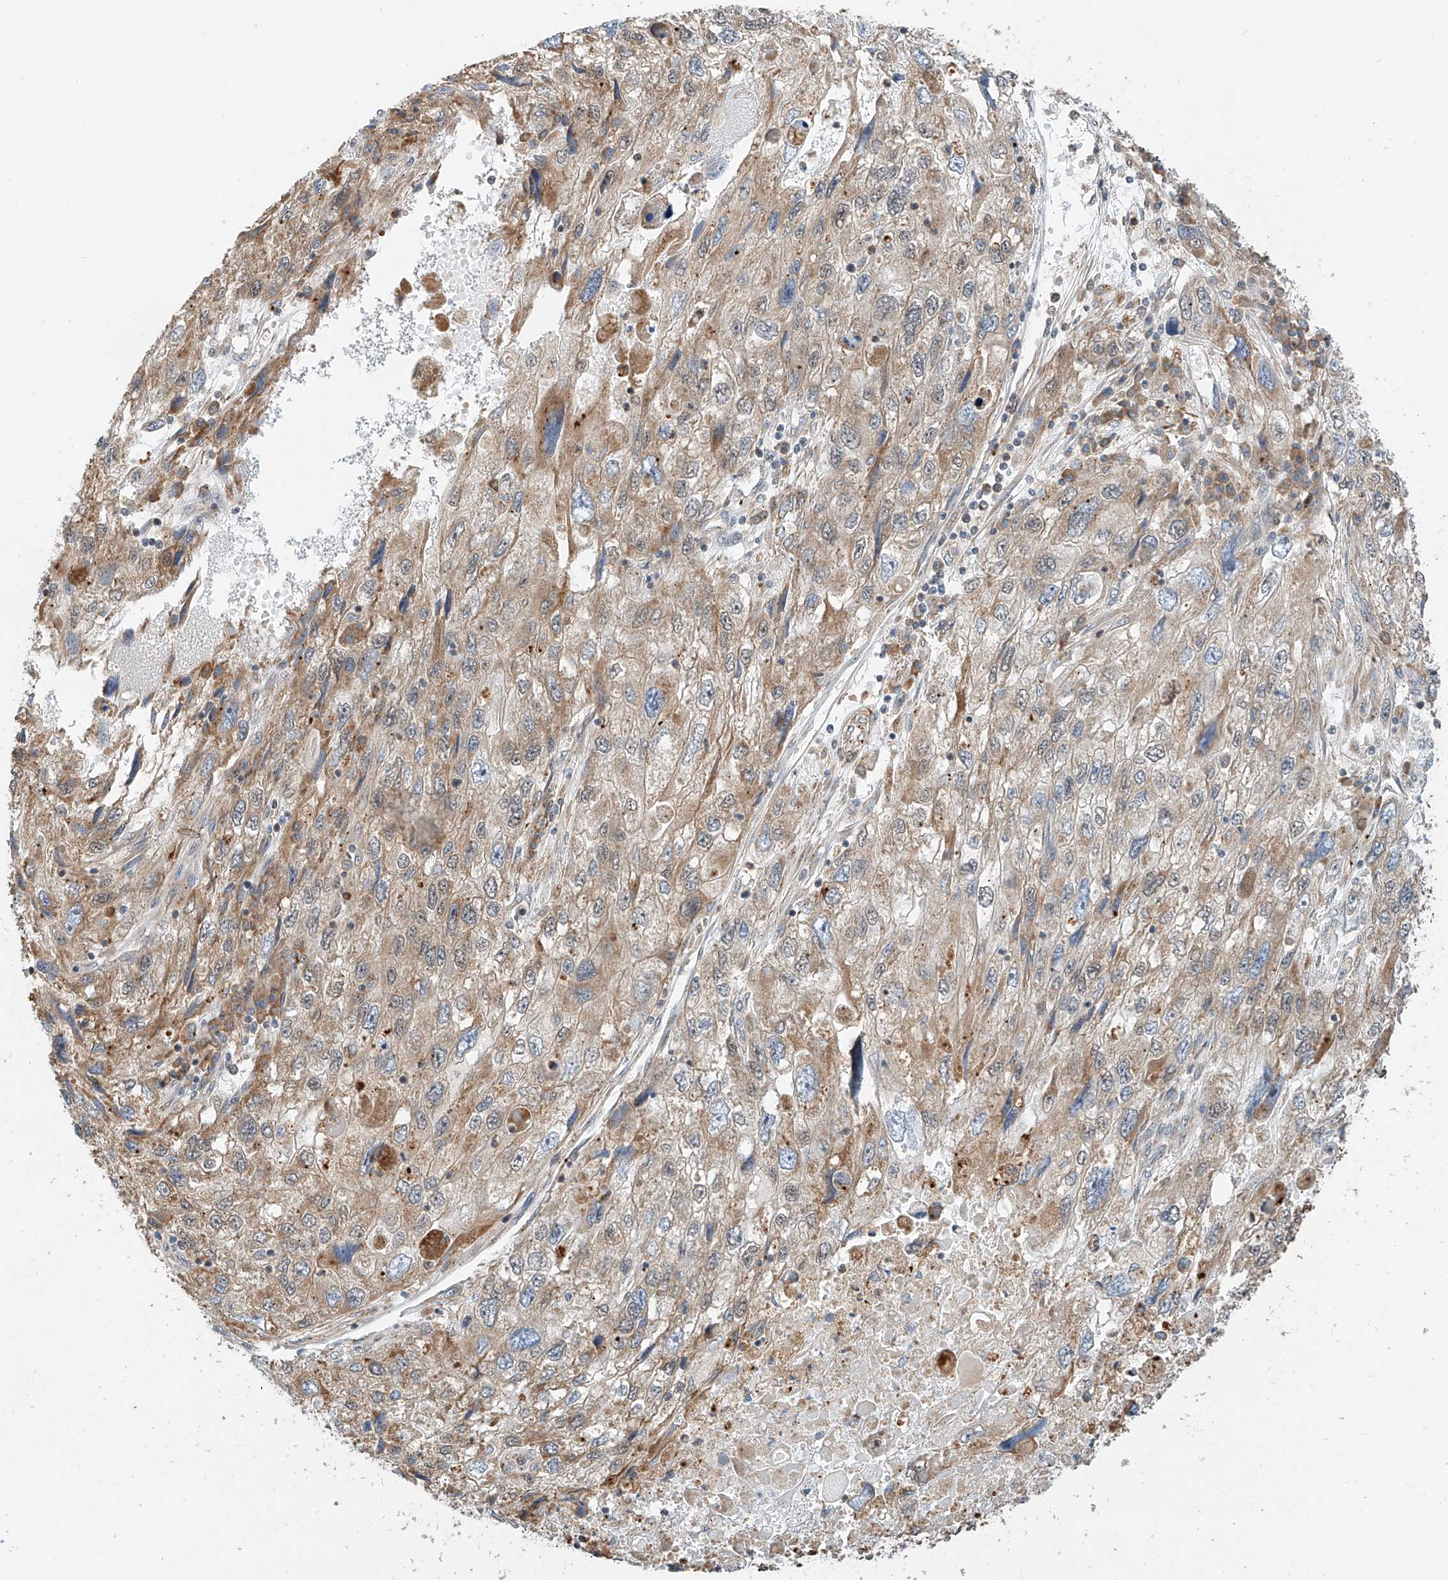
{"staining": {"intensity": "moderate", "quantity": "25%-75%", "location": "cytoplasmic/membranous"}, "tissue": "endometrial cancer", "cell_type": "Tumor cells", "image_type": "cancer", "snomed": [{"axis": "morphology", "description": "Adenocarcinoma, NOS"}, {"axis": "topography", "description": "Endometrium"}], "caption": "Immunohistochemistry (IHC) histopathology image of neoplastic tissue: human endometrial cancer (adenocarcinoma) stained using IHC exhibits medium levels of moderate protein expression localized specifically in the cytoplasmic/membranous of tumor cells, appearing as a cytoplasmic/membranous brown color.", "gene": "CPAMD8", "patient": {"sex": "female", "age": 49}}